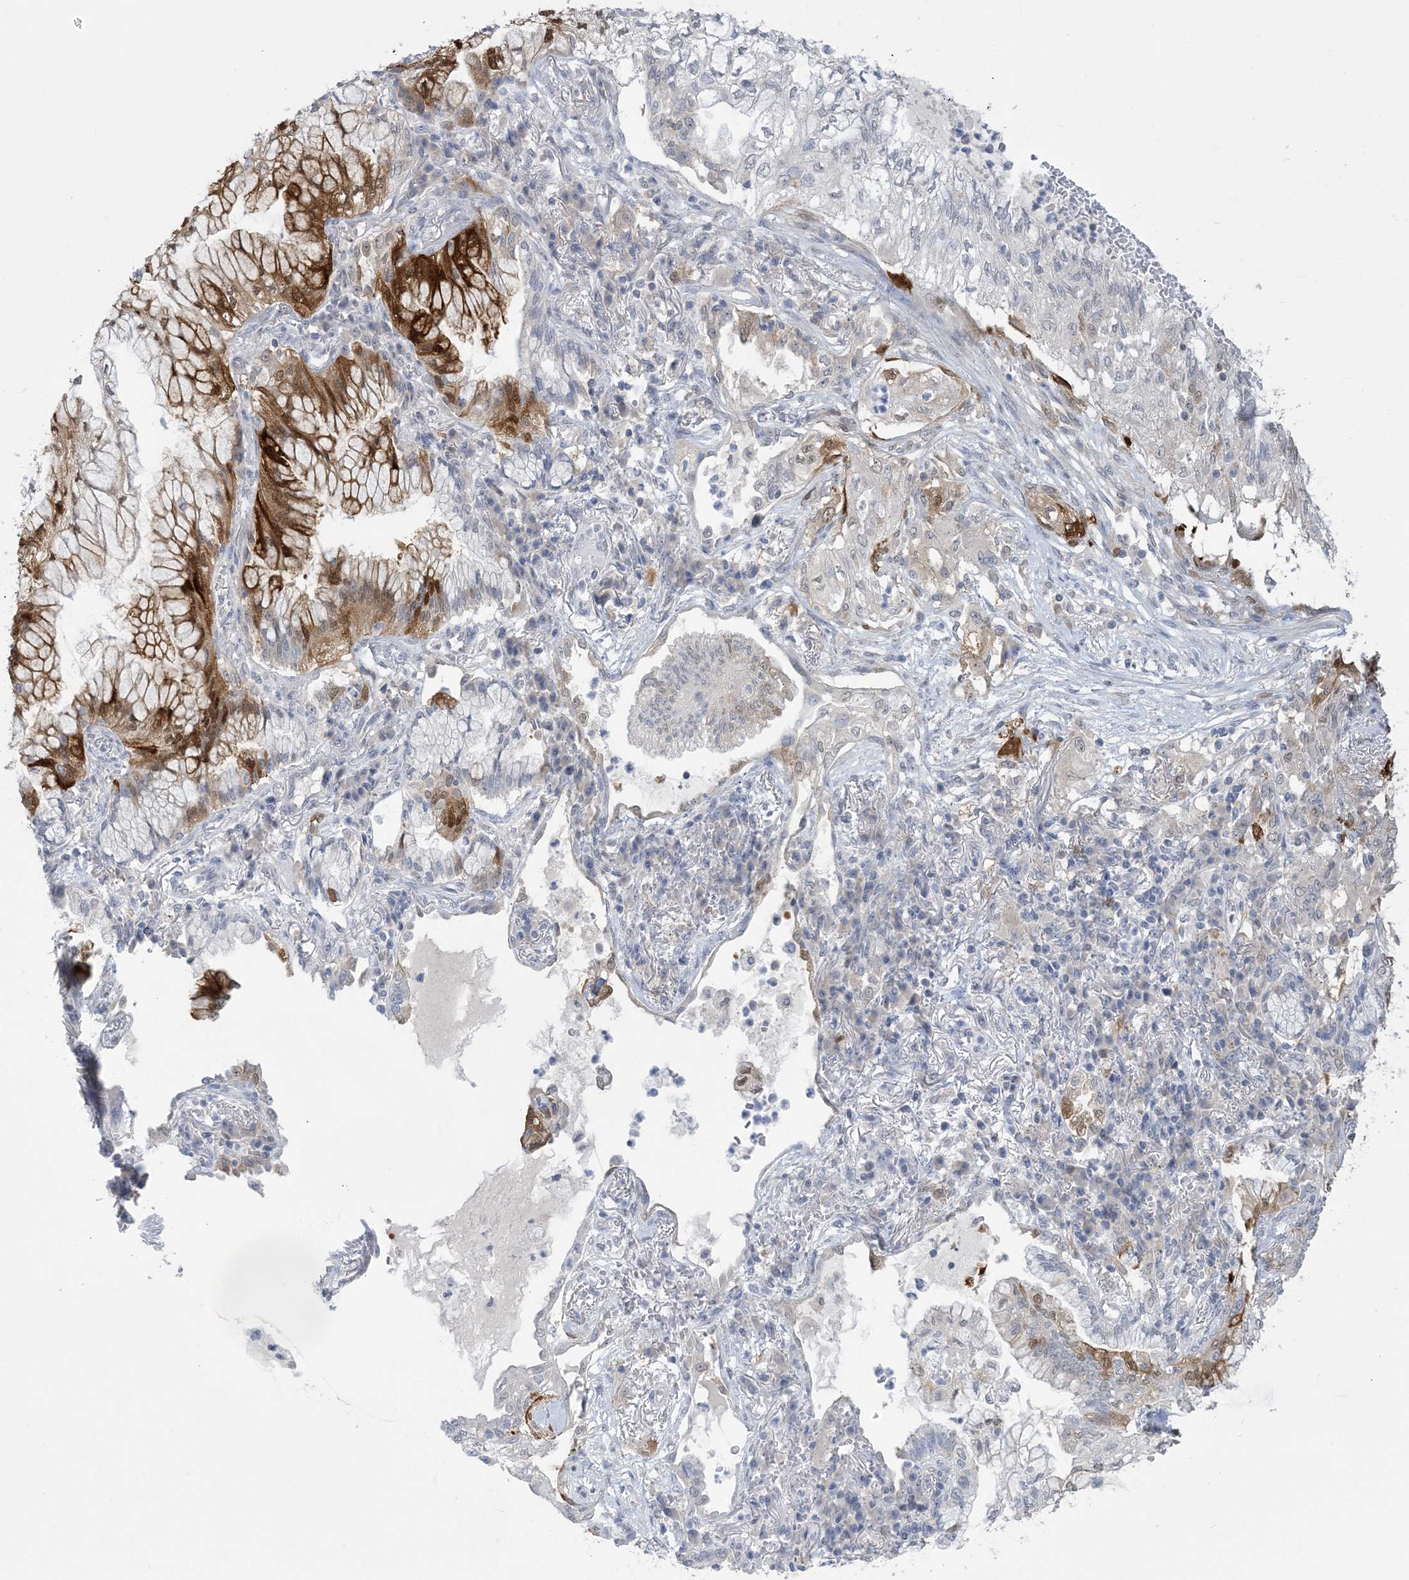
{"staining": {"intensity": "moderate", "quantity": "25%-75%", "location": "cytoplasmic/membranous,nuclear"}, "tissue": "lung cancer", "cell_type": "Tumor cells", "image_type": "cancer", "snomed": [{"axis": "morphology", "description": "Adenocarcinoma, NOS"}, {"axis": "topography", "description": "Lung"}], "caption": "Lung adenocarcinoma was stained to show a protein in brown. There is medium levels of moderate cytoplasmic/membranous and nuclear staining in approximately 25%-75% of tumor cells.", "gene": "HMGCS1", "patient": {"sex": "female", "age": 70}}